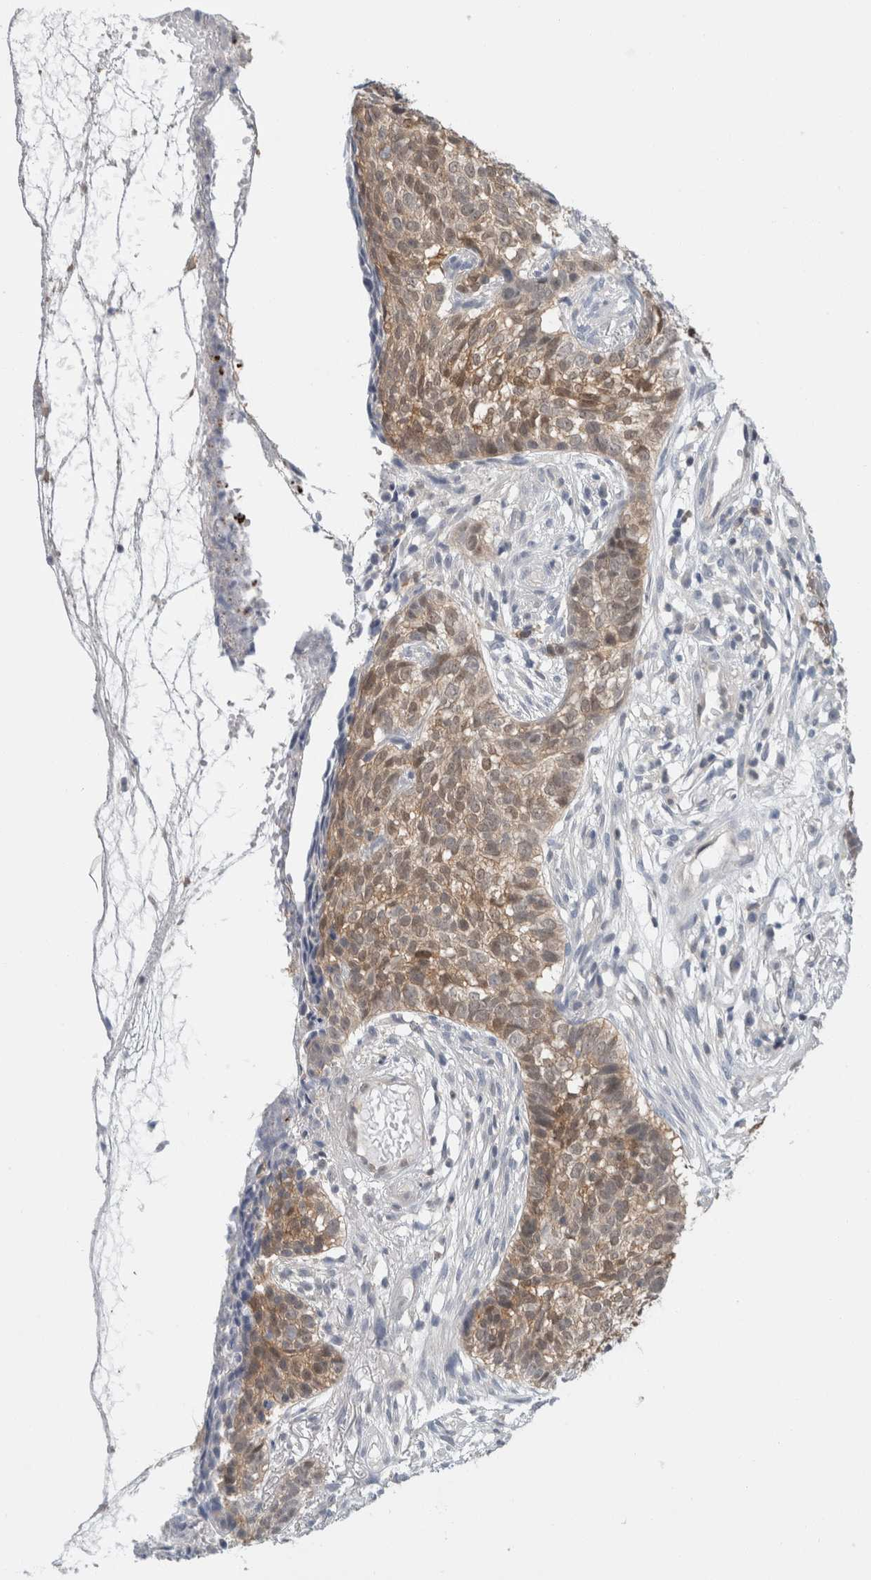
{"staining": {"intensity": "moderate", "quantity": "25%-75%", "location": "cytoplasmic/membranous,nuclear"}, "tissue": "skin cancer", "cell_type": "Tumor cells", "image_type": "cancer", "snomed": [{"axis": "morphology", "description": "Basal cell carcinoma"}, {"axis": "topography", "description": "Skin"}], "caption": "Skin cancer stained with IHC displays moderate cytoplasmic/membranous and nuclear staining in approximately 25%-75% of tumor cells.", "gene": "CASP6", "patient": {"sex": "male", "age": 85}}